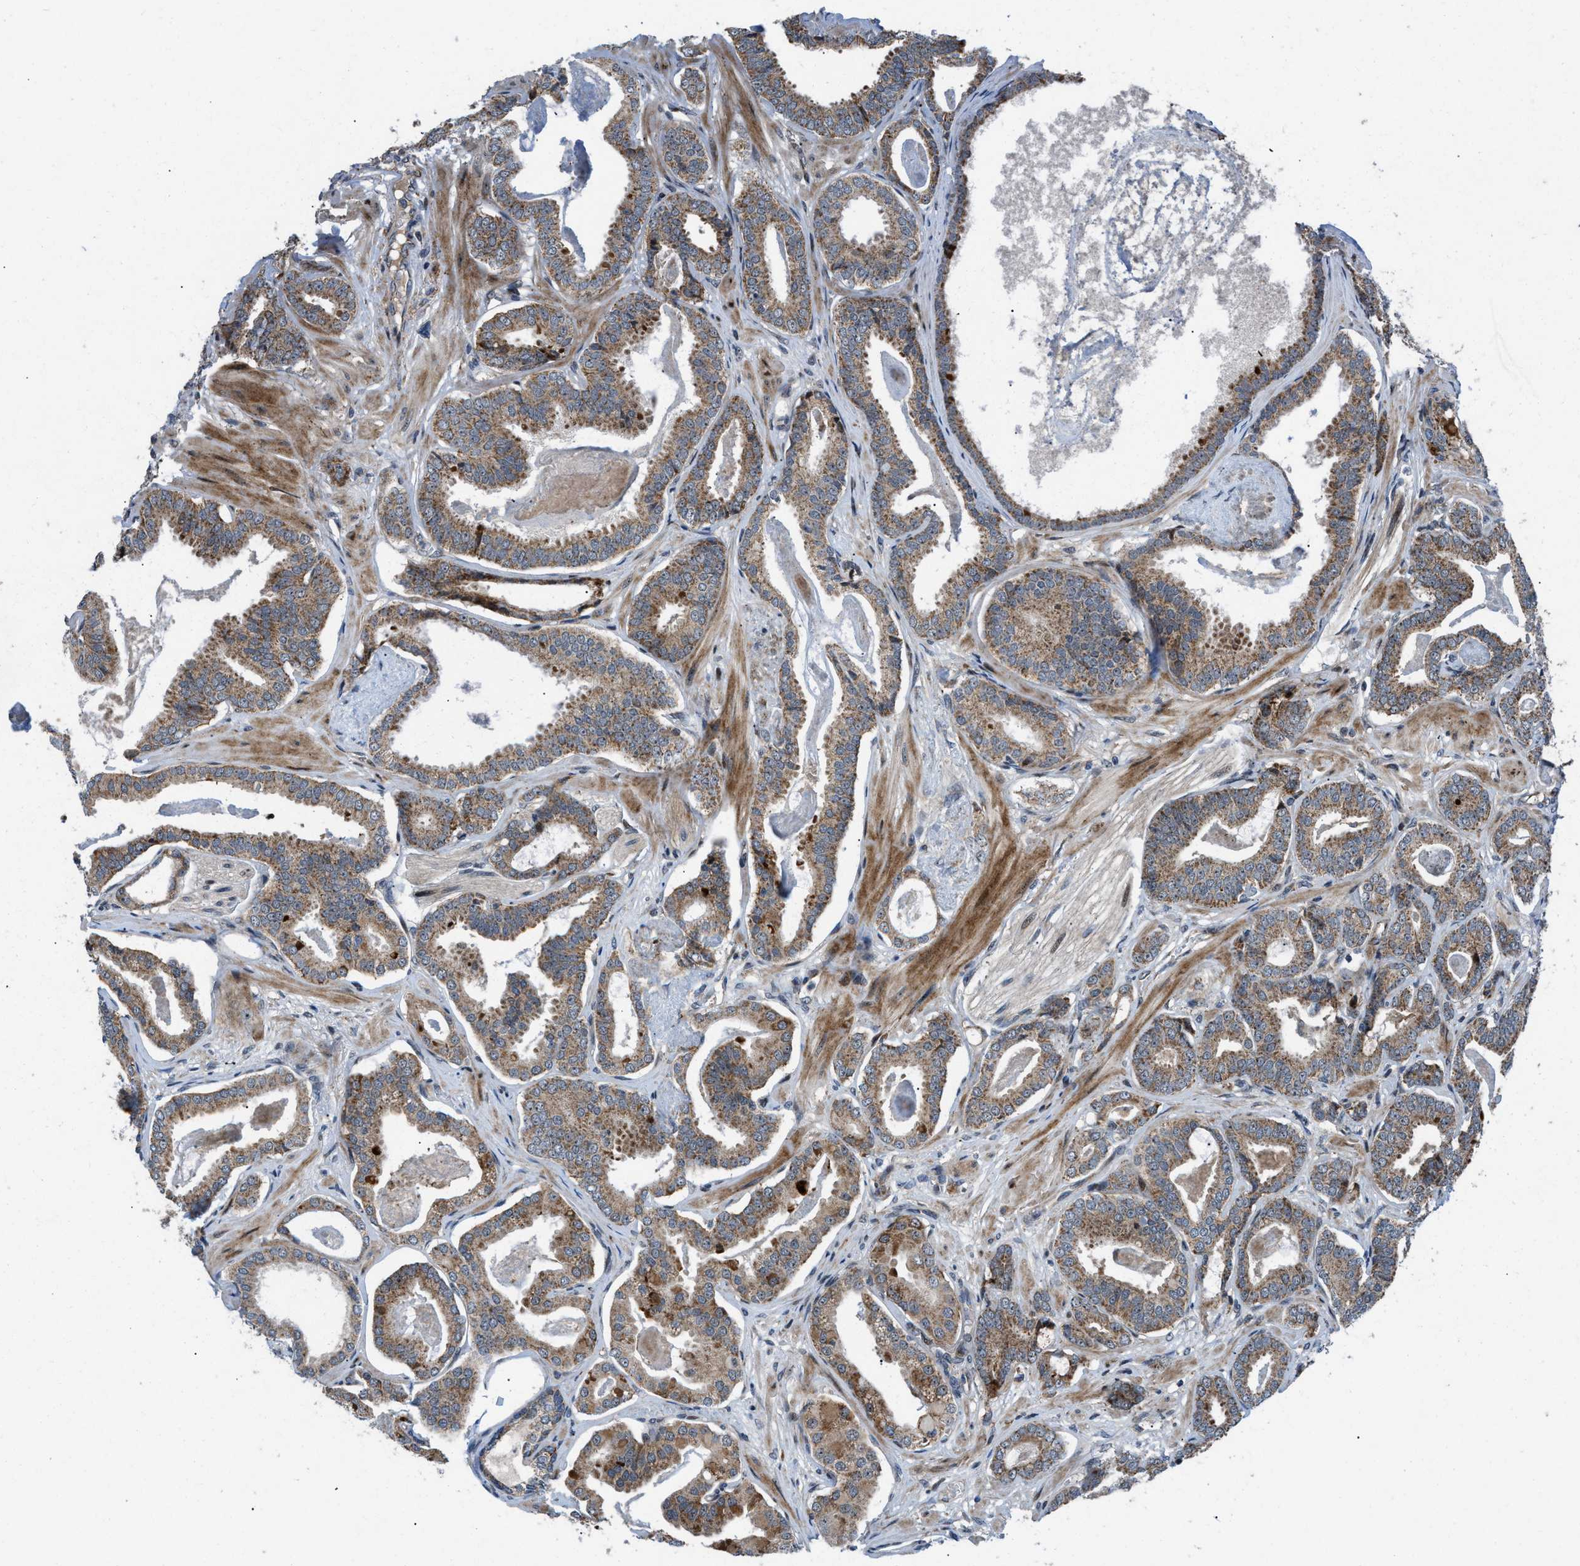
{"staining": {"intensity": "moderate", "quantity": ">75%", "location": "cytoplasmic/membranous"}, "tissue": "prostate cancer", "cell_type": "Tumor cells", "image_type": "cancer", "snomed": [{"axis": "morphology", "description": "Adenocarcinoma, Low grade"}, {"axis": "topography", "description": "Prostate"}], "caption": "Tumor cells demonstrate medium levels of moderate cytoplasmic/membranous positivity in approximately >75% of cells in prostate cancer. (DAB (3,3'-diaminobenzidine) = brown stain, brightfield microscopy at high magnification).", "gene": "AP3M2", "patient": {"sex": "male", "age": 53}}